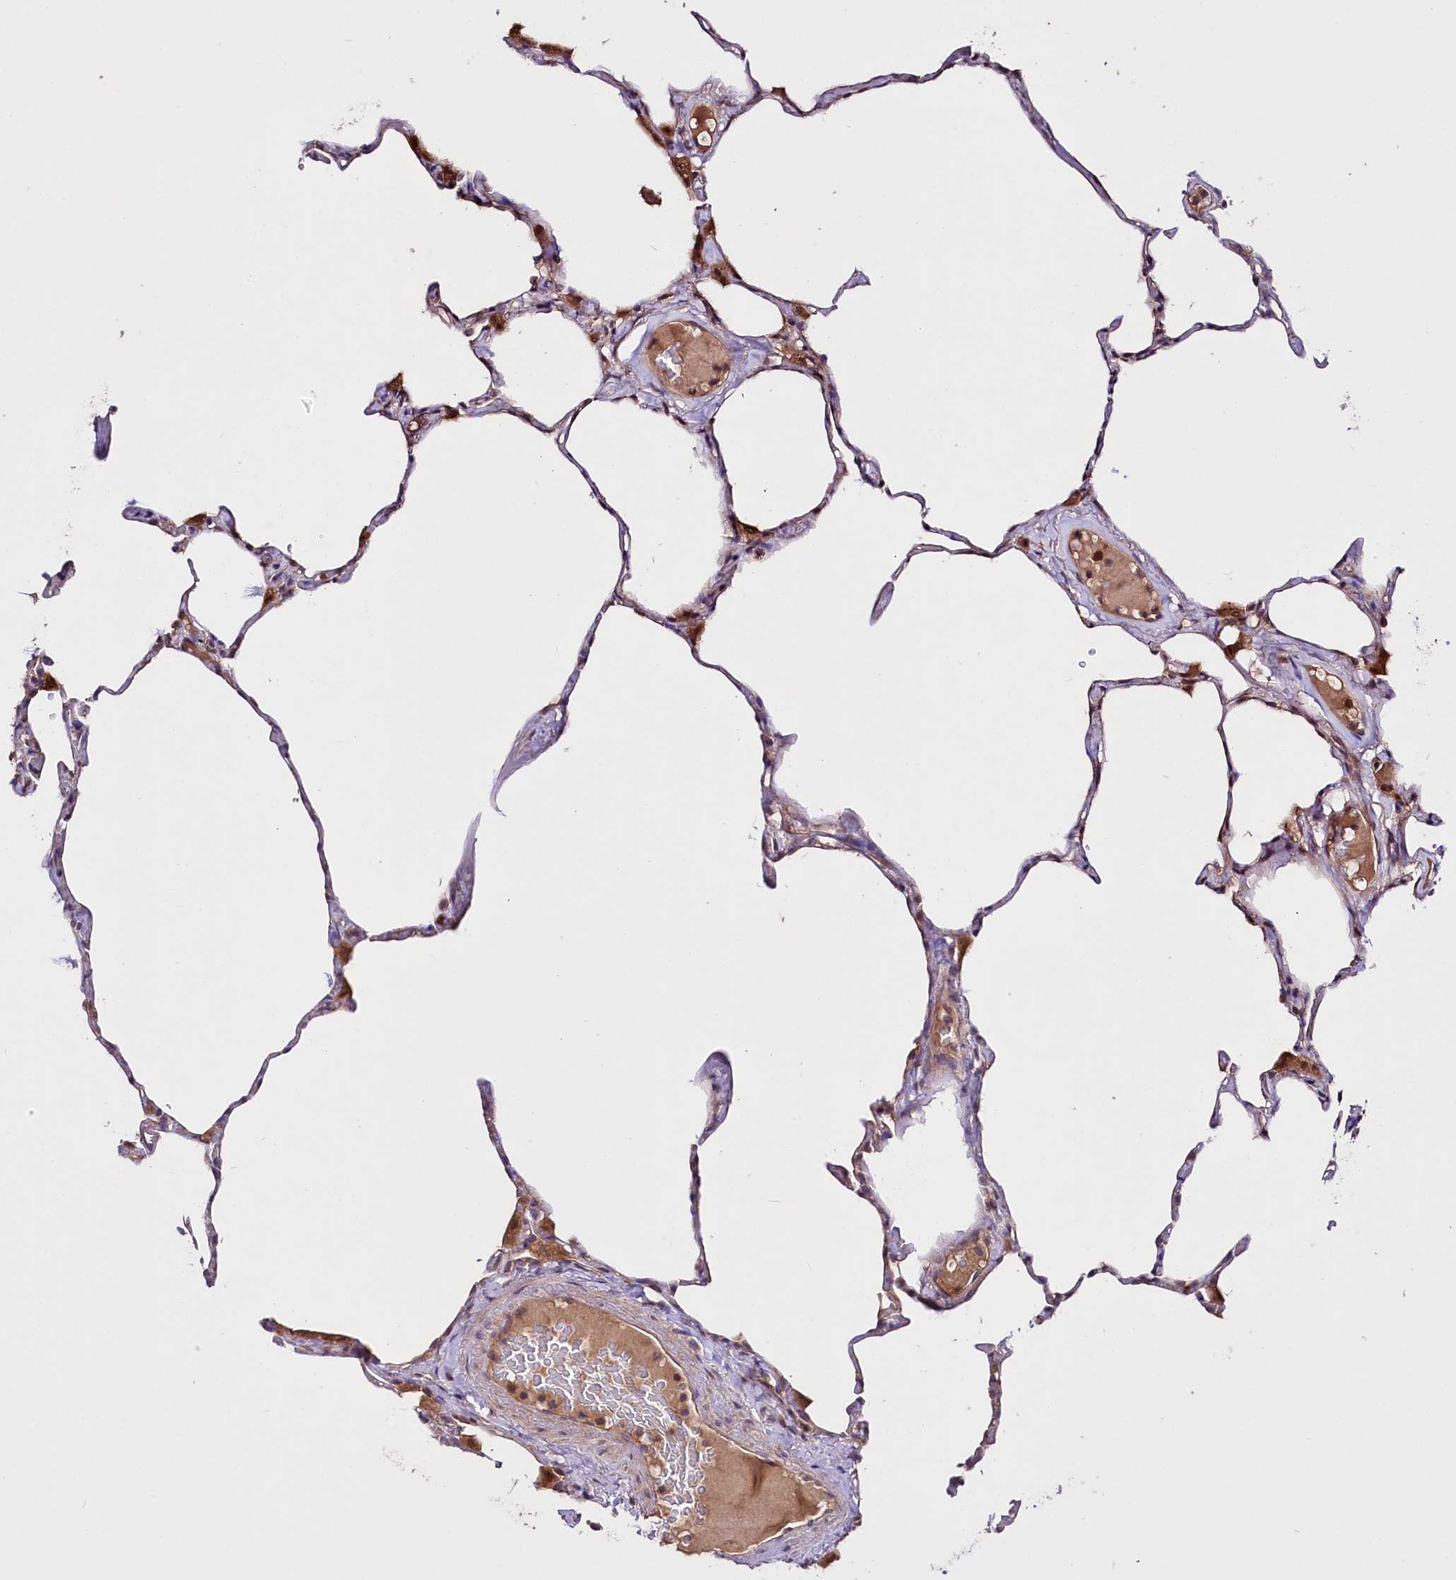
{"staining": {"intensity": "moderate", "quantity": "25%-75%", "location": "cytoplasmic/membranous"}, "tissue": "lung", "cell_type": "Alveolar cells", "image_type": "normal", "snomed": [{"axis": "morphology", "description": "Normal tissue, NOS"}, {"axis": "topography", "description": "Lung"}], "caption": "Lung stained with DAB IHC demonstrates medium levels of moderate cytoplasmic/membranous expression in approximately 25%-75% of alveolar cells.", "gene": "TAFAZZIN", "patient": {"sex": "male", "age": 65}}